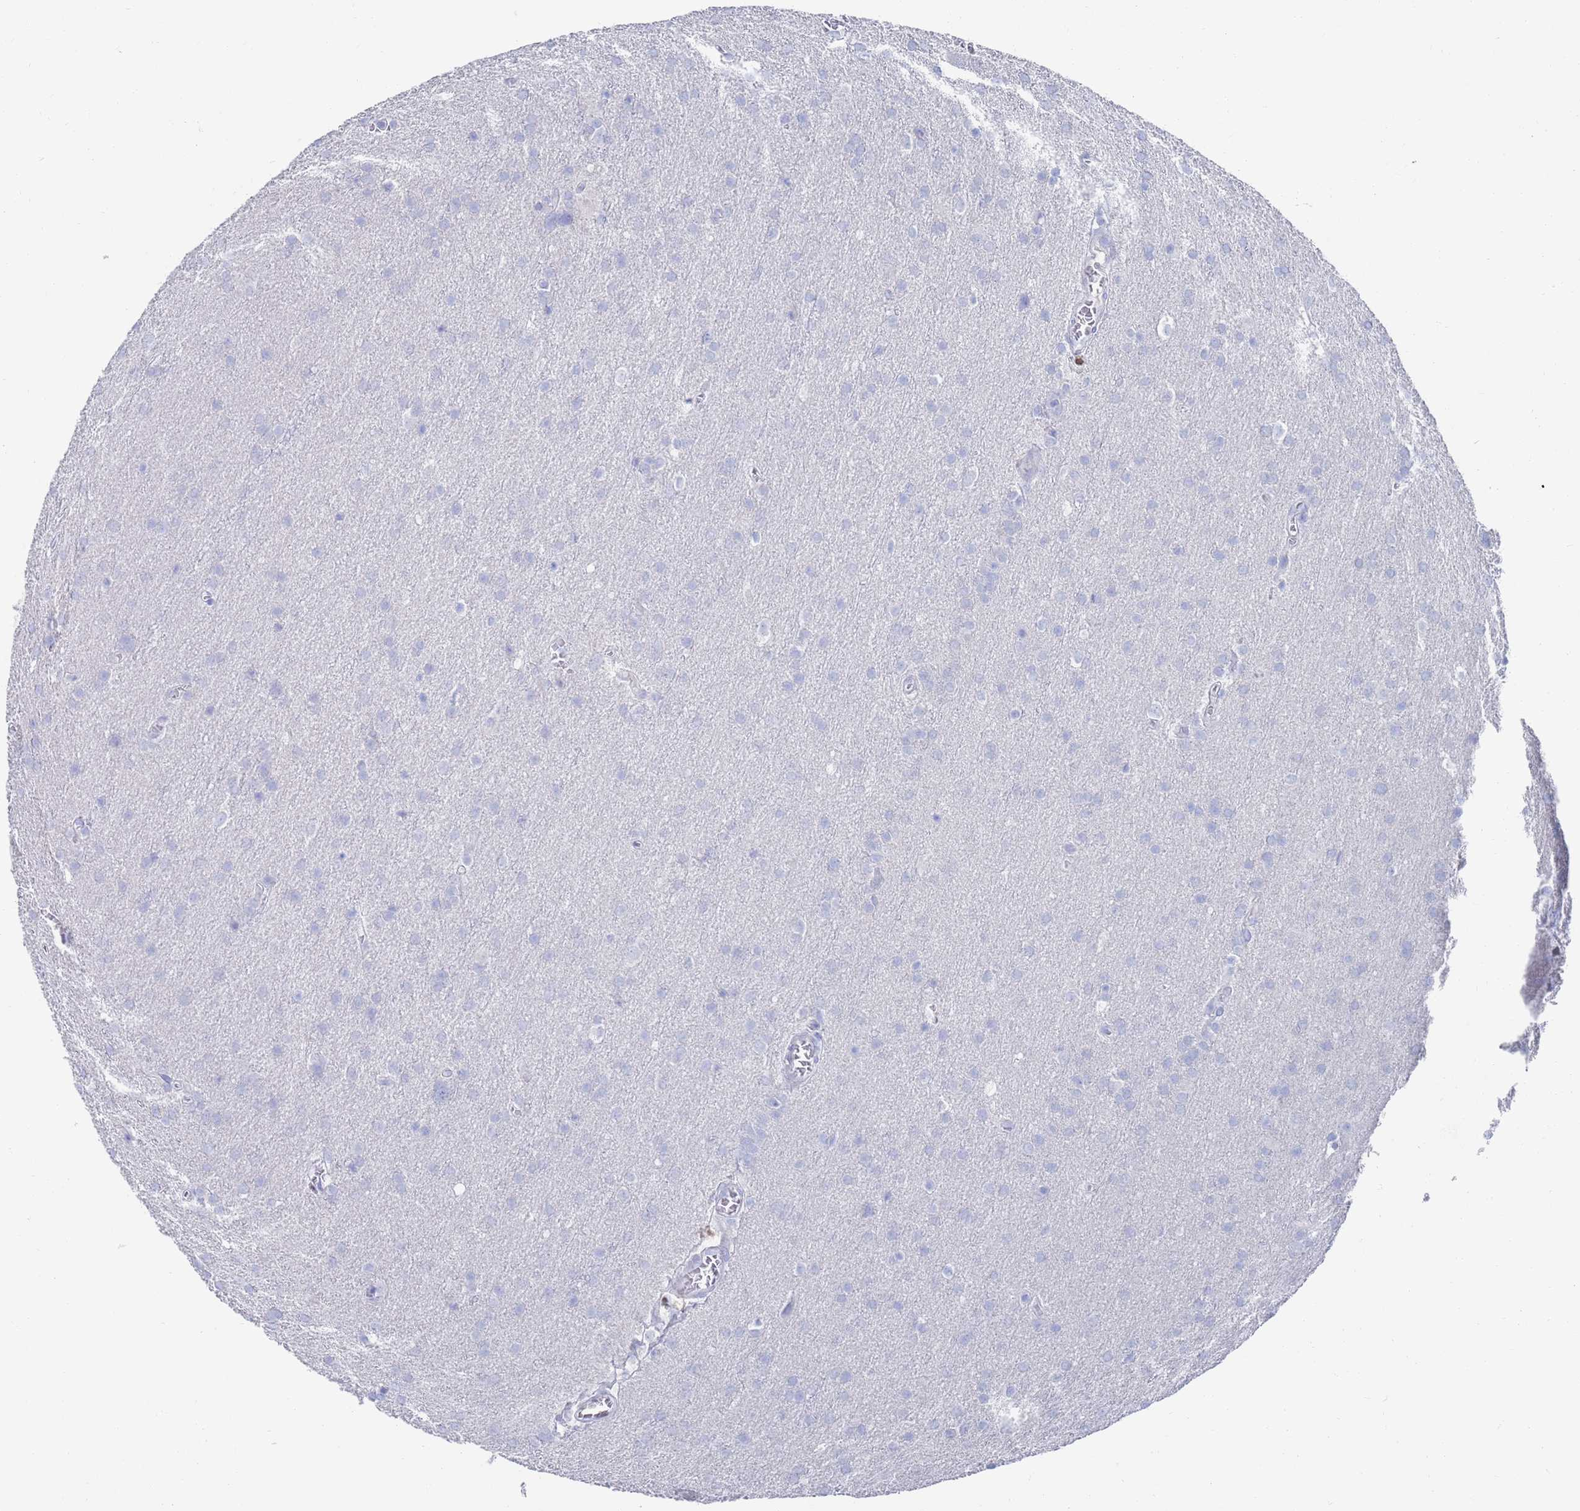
{"staining": {"intensity": "negative", "quantity": "none", "location": "none"}, "tissue": "glioma", "cell_type": "Tumor cells", "image_type": "cancer", "snomed": [{"axis": "morphology", "description": "Glioma, malignant, Low grade"}, {"axis": "topography", "description": "Brain"}], "caption": "This is an IHC histopathology image of human malignant glioma (low-grade). There is no positivity in tumor cells.", "gene": "MTMR2", "patient": {"sex": "female", "age": 32}}